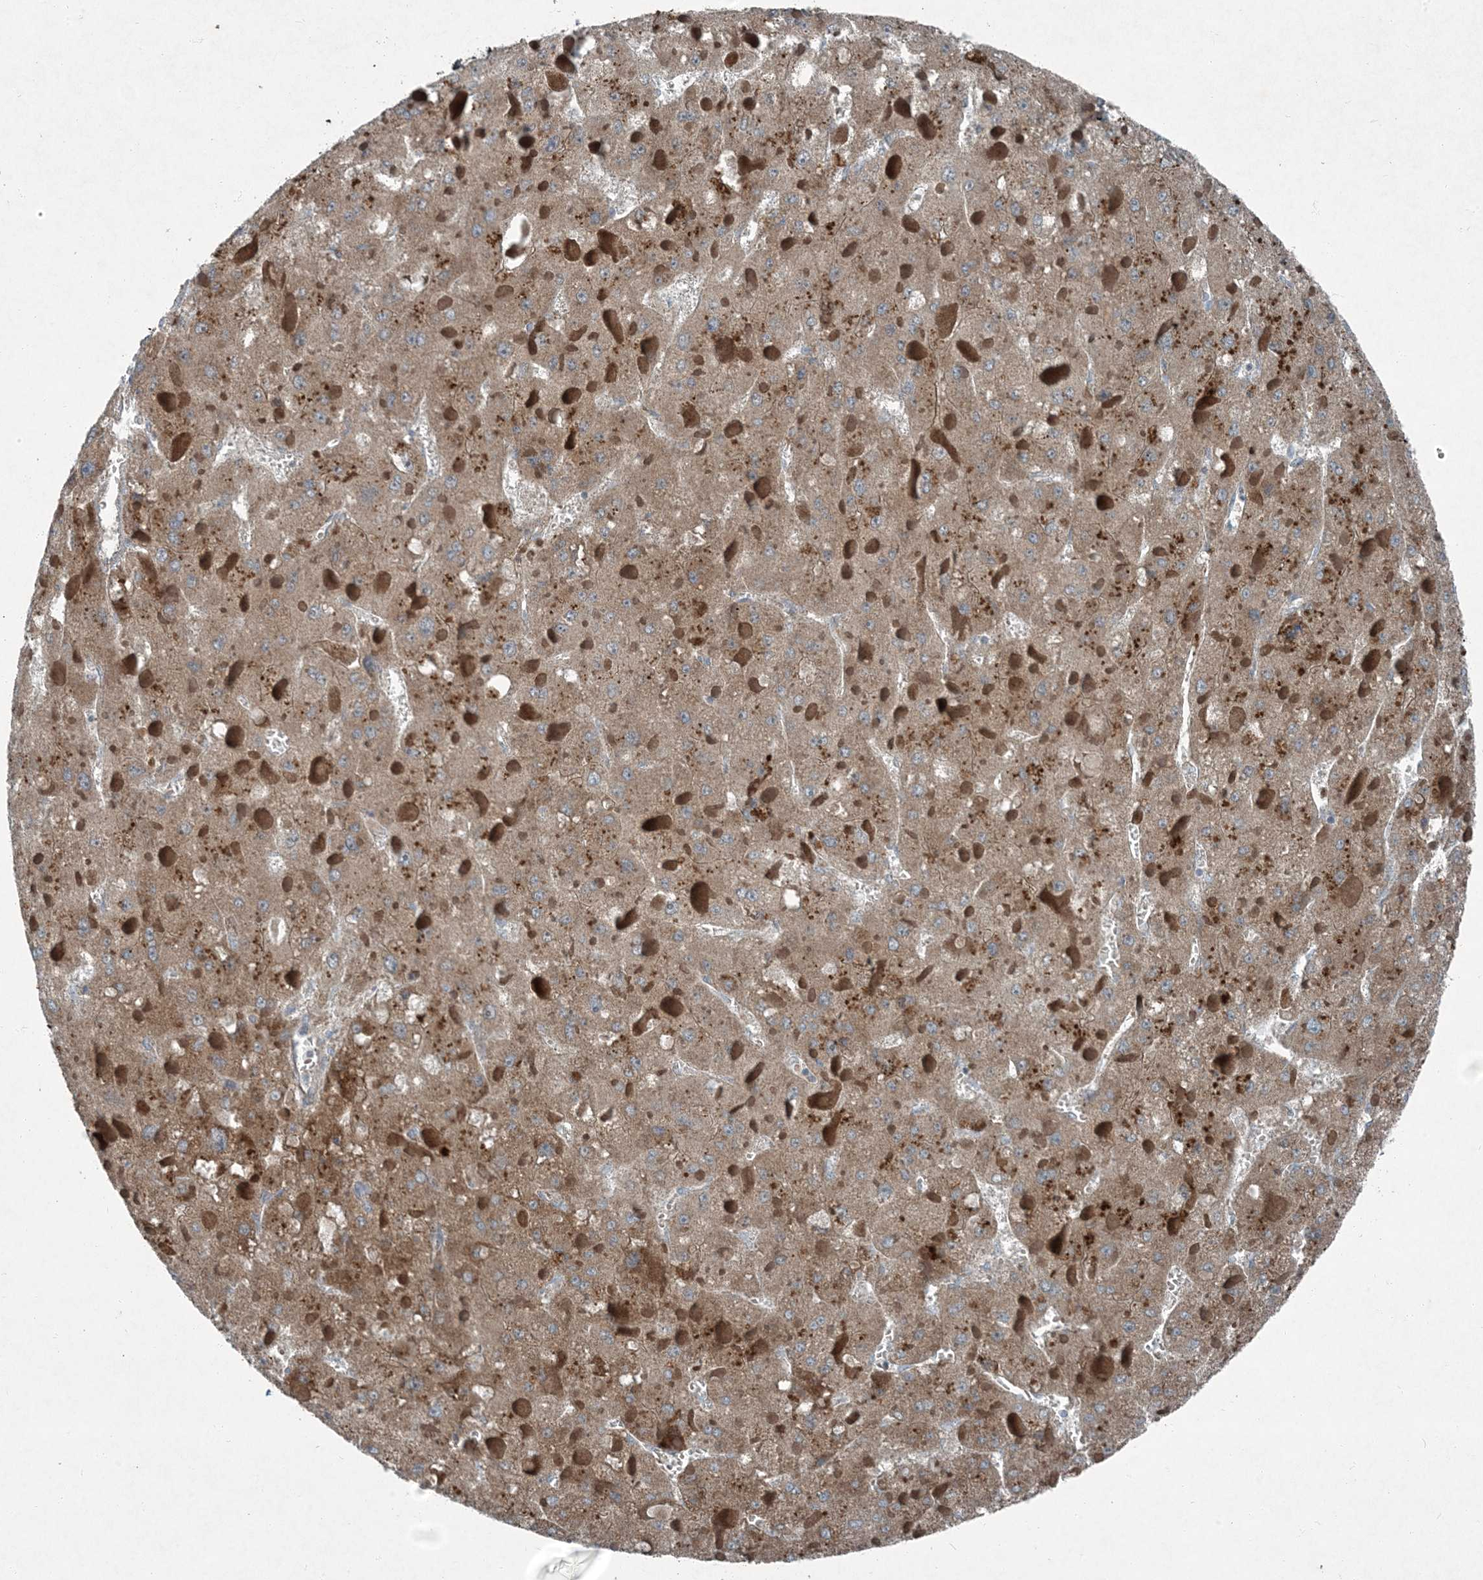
{"staining": {"intensity": "moderate", "quantity": ">75%", "location": "cytoplasmic/membranous"}, "tissue": "liver cancer", "cell_type": "Tumor cells", "image_type": "cancer", "snomed": [{"axis": "morphology", "description": "Carcinoma, Hepatocellular, NOS"}, {"axis": "topography", "description": "Liver"}], "caption": "Immunohistochemical staining of human liver hepatocellular carcinoma displays medium levels of moderate cytoplasmic/membranous protein positivity in approximately >75% of tumor cells. Using DAB (brown) and hematoxylin (blue) stains, captured at high magnification using brightfield microscopy.", "gene": "APOM", "patient": {"sex": "female", "age": 73}}